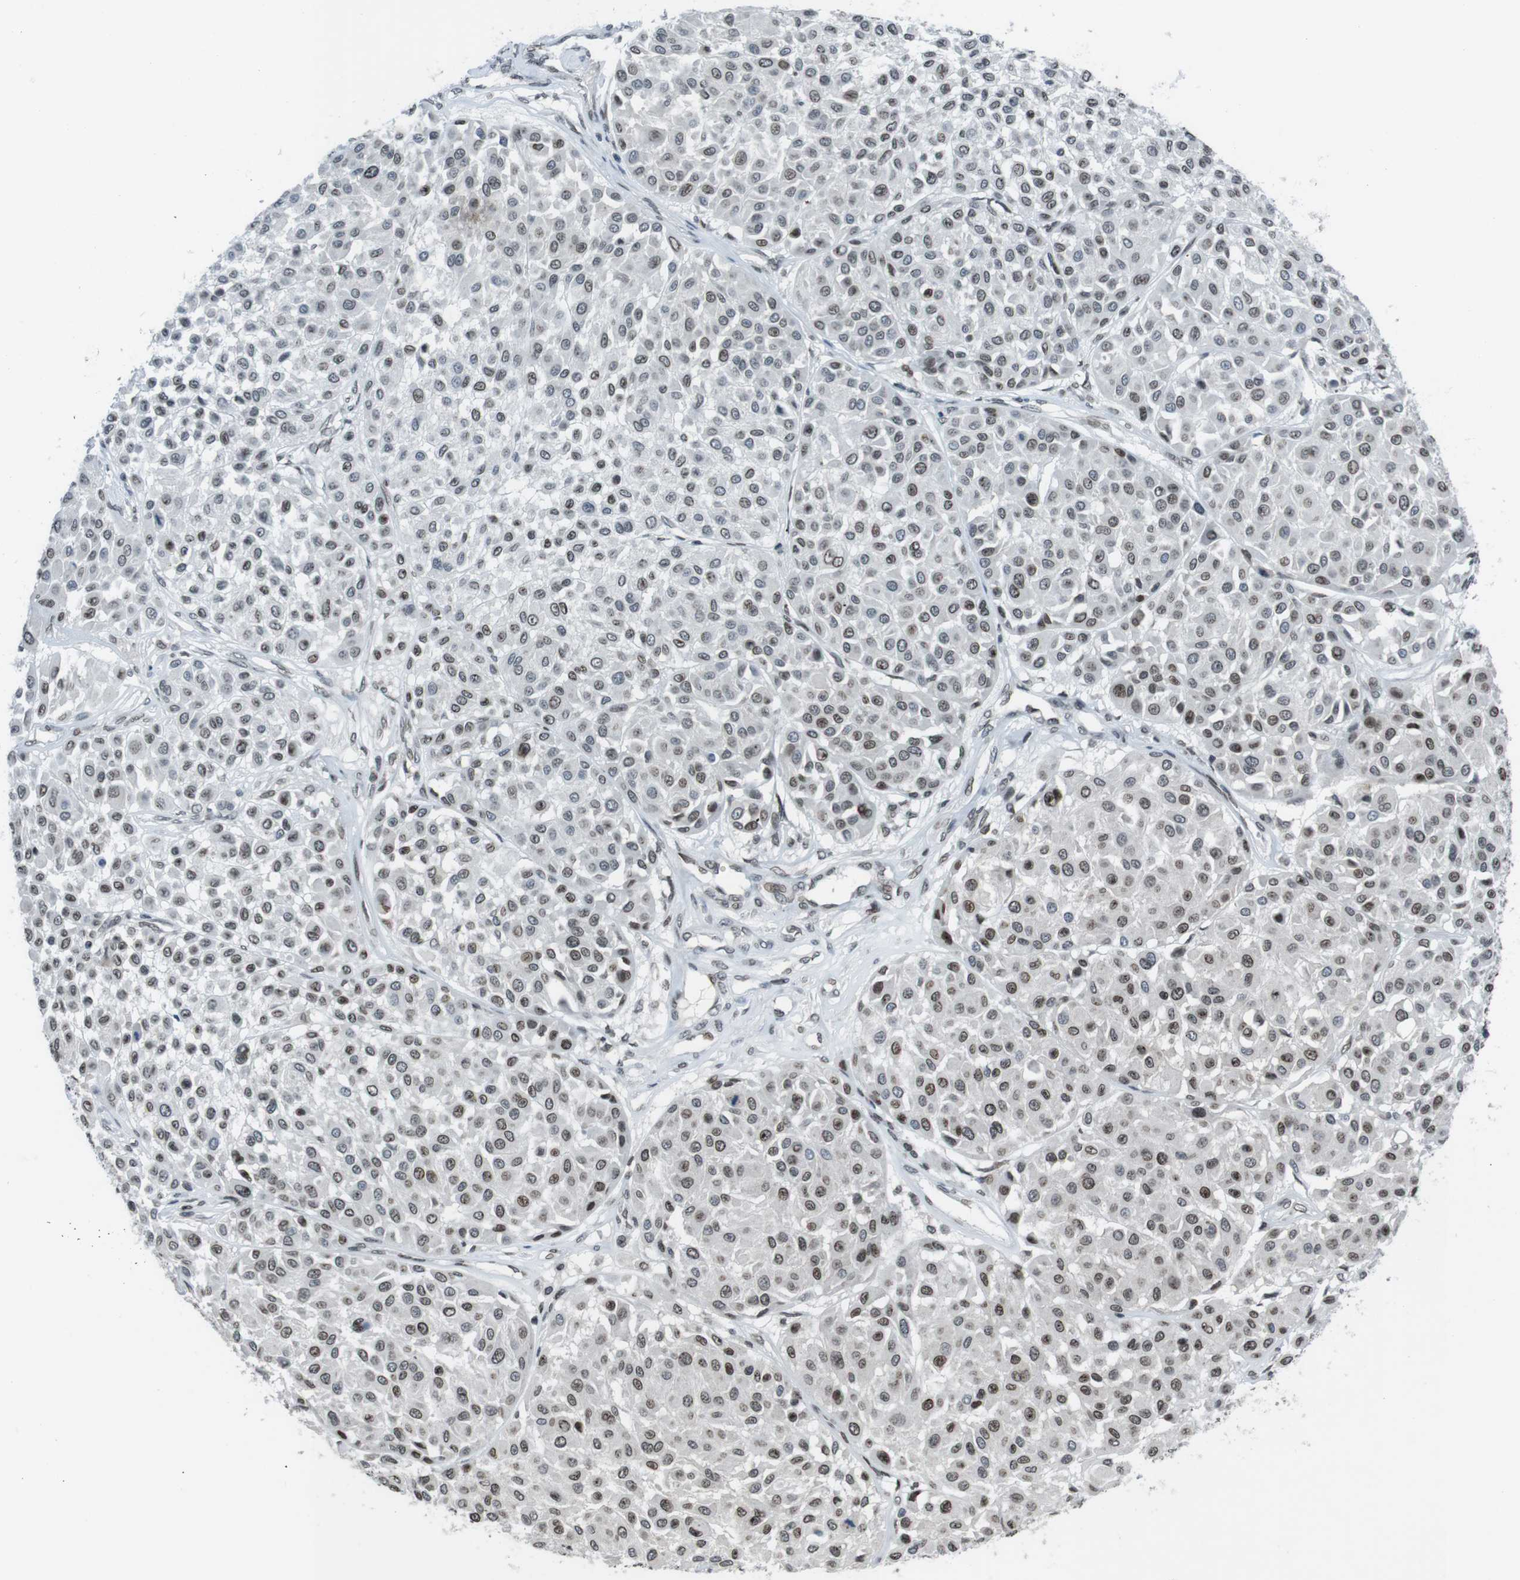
{"staining": {"intensity": "moderate", "quantity": "25%-75%", "location": "cytoplasmic/membranous,nuclear"}, "tissue": "melanoma", "cell_type": "Tumor cells", "image_type": "cancer", "snomed": [{"axis": "morphology", "description": "Malignant melanoma, Metastatic site"}, {"axis": "topography", "description": "Soft tissue"}], "caption": "Immunohistochemistry (IHC) histopathology image of malignant melanoma (metastatic site) stained for a protein (brown), which displays medium levels of moderate cytoplasmic/membranous and nuclear staining in about 25%-75% of tumor cells.", "gene": "MAD1L1", "patient": {"sex": "male", "age": 41}}